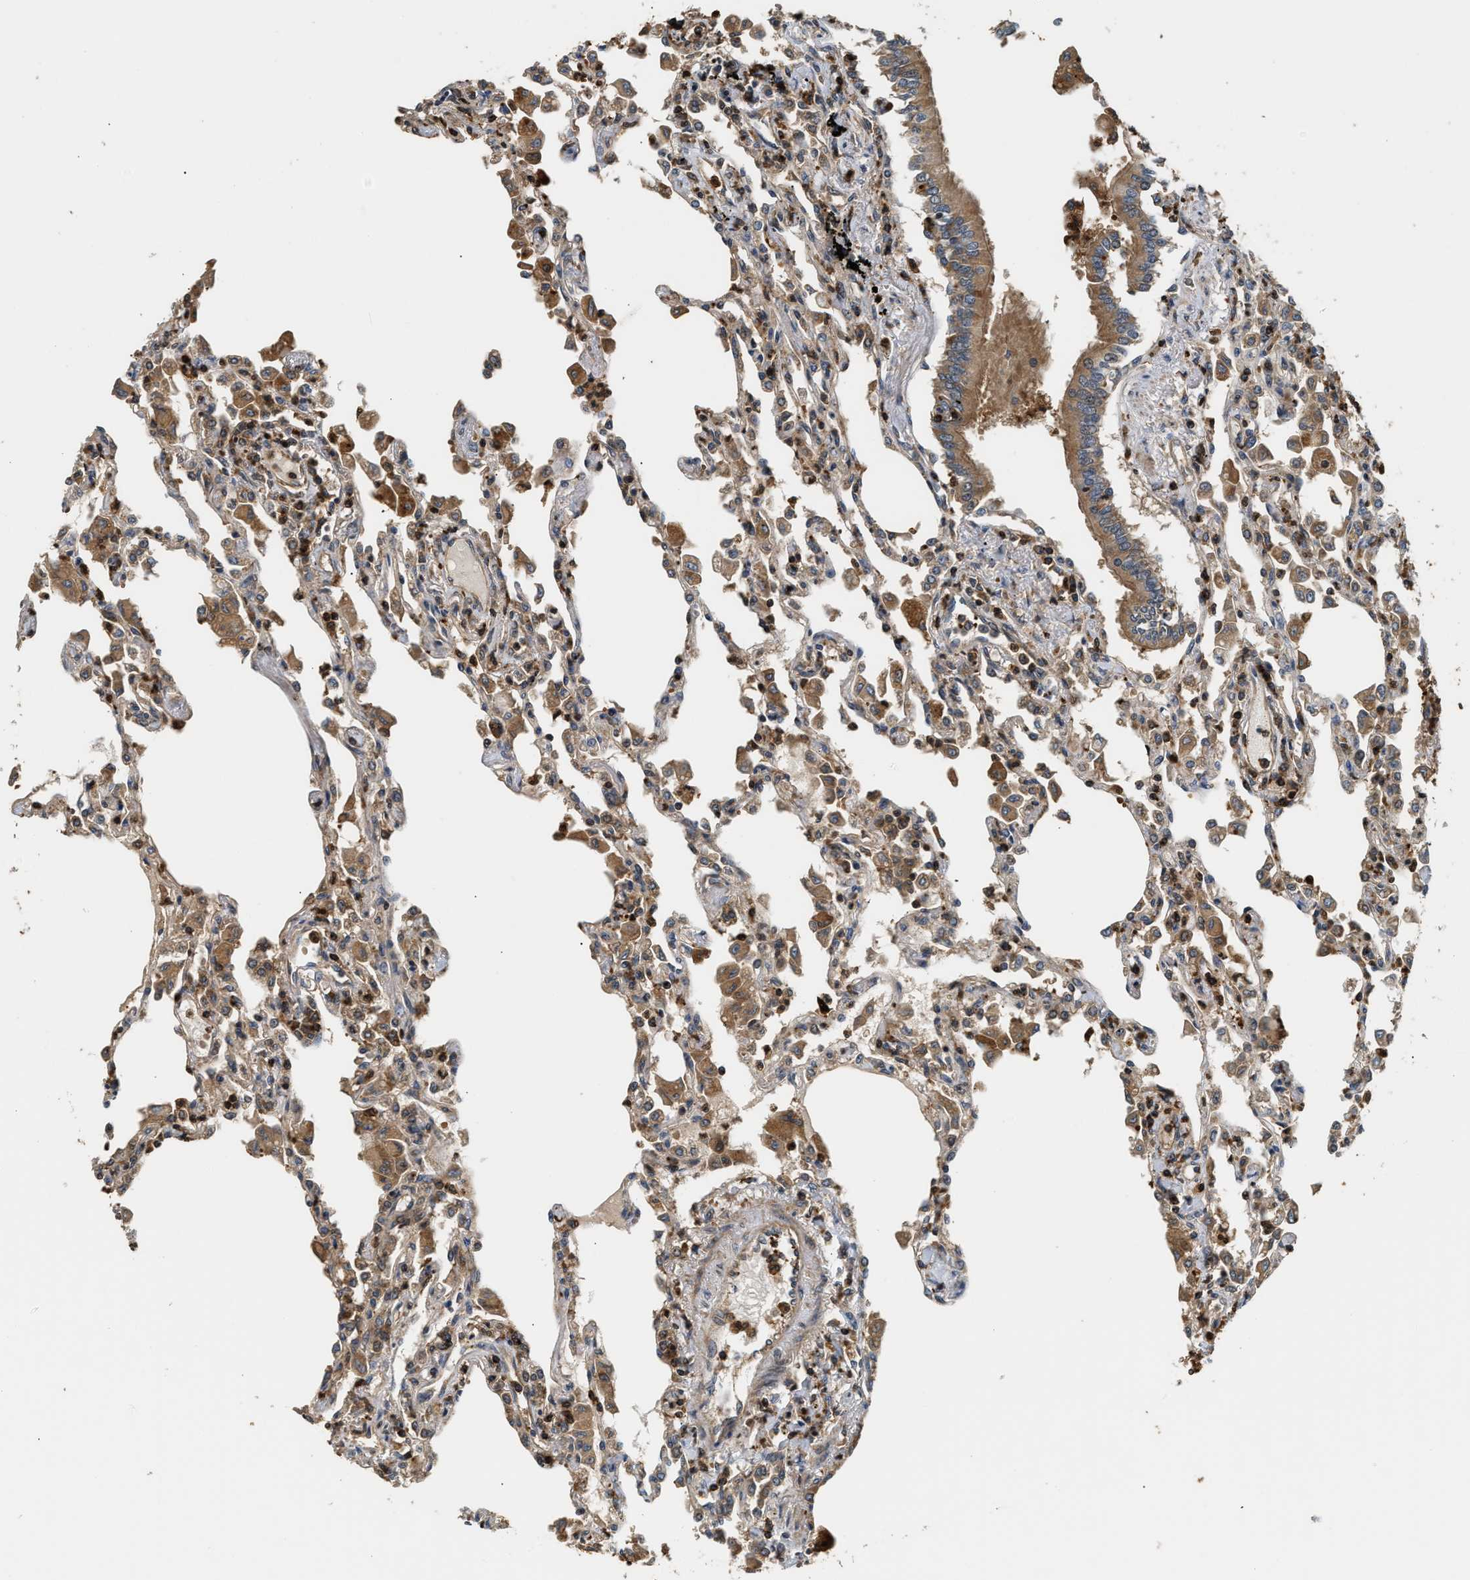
{"staining": {"intensity": "strong", "quantity": ">75%", "location": "cytoplasmic/membranous"}, "tissue": "lung", "cell_type": "Alveolar cells", "image_type": "normal", "snomed": [{"axis": "morphology", "description": "Normal tissue, NOS"}, {"axis": "topography", "description": "Bronchus"}, {"axis": "topography", "description": "Lung"}], "caption": "Alveolar cells demonstrate high levels of strong cytoplasmic/membranous staining in approximately >75% of cells in unremarkable lung. (IHC, brightfield microscopy, high magnification).", "gene": "SNX5", "patient": {"sex": "female", "age": 49}}